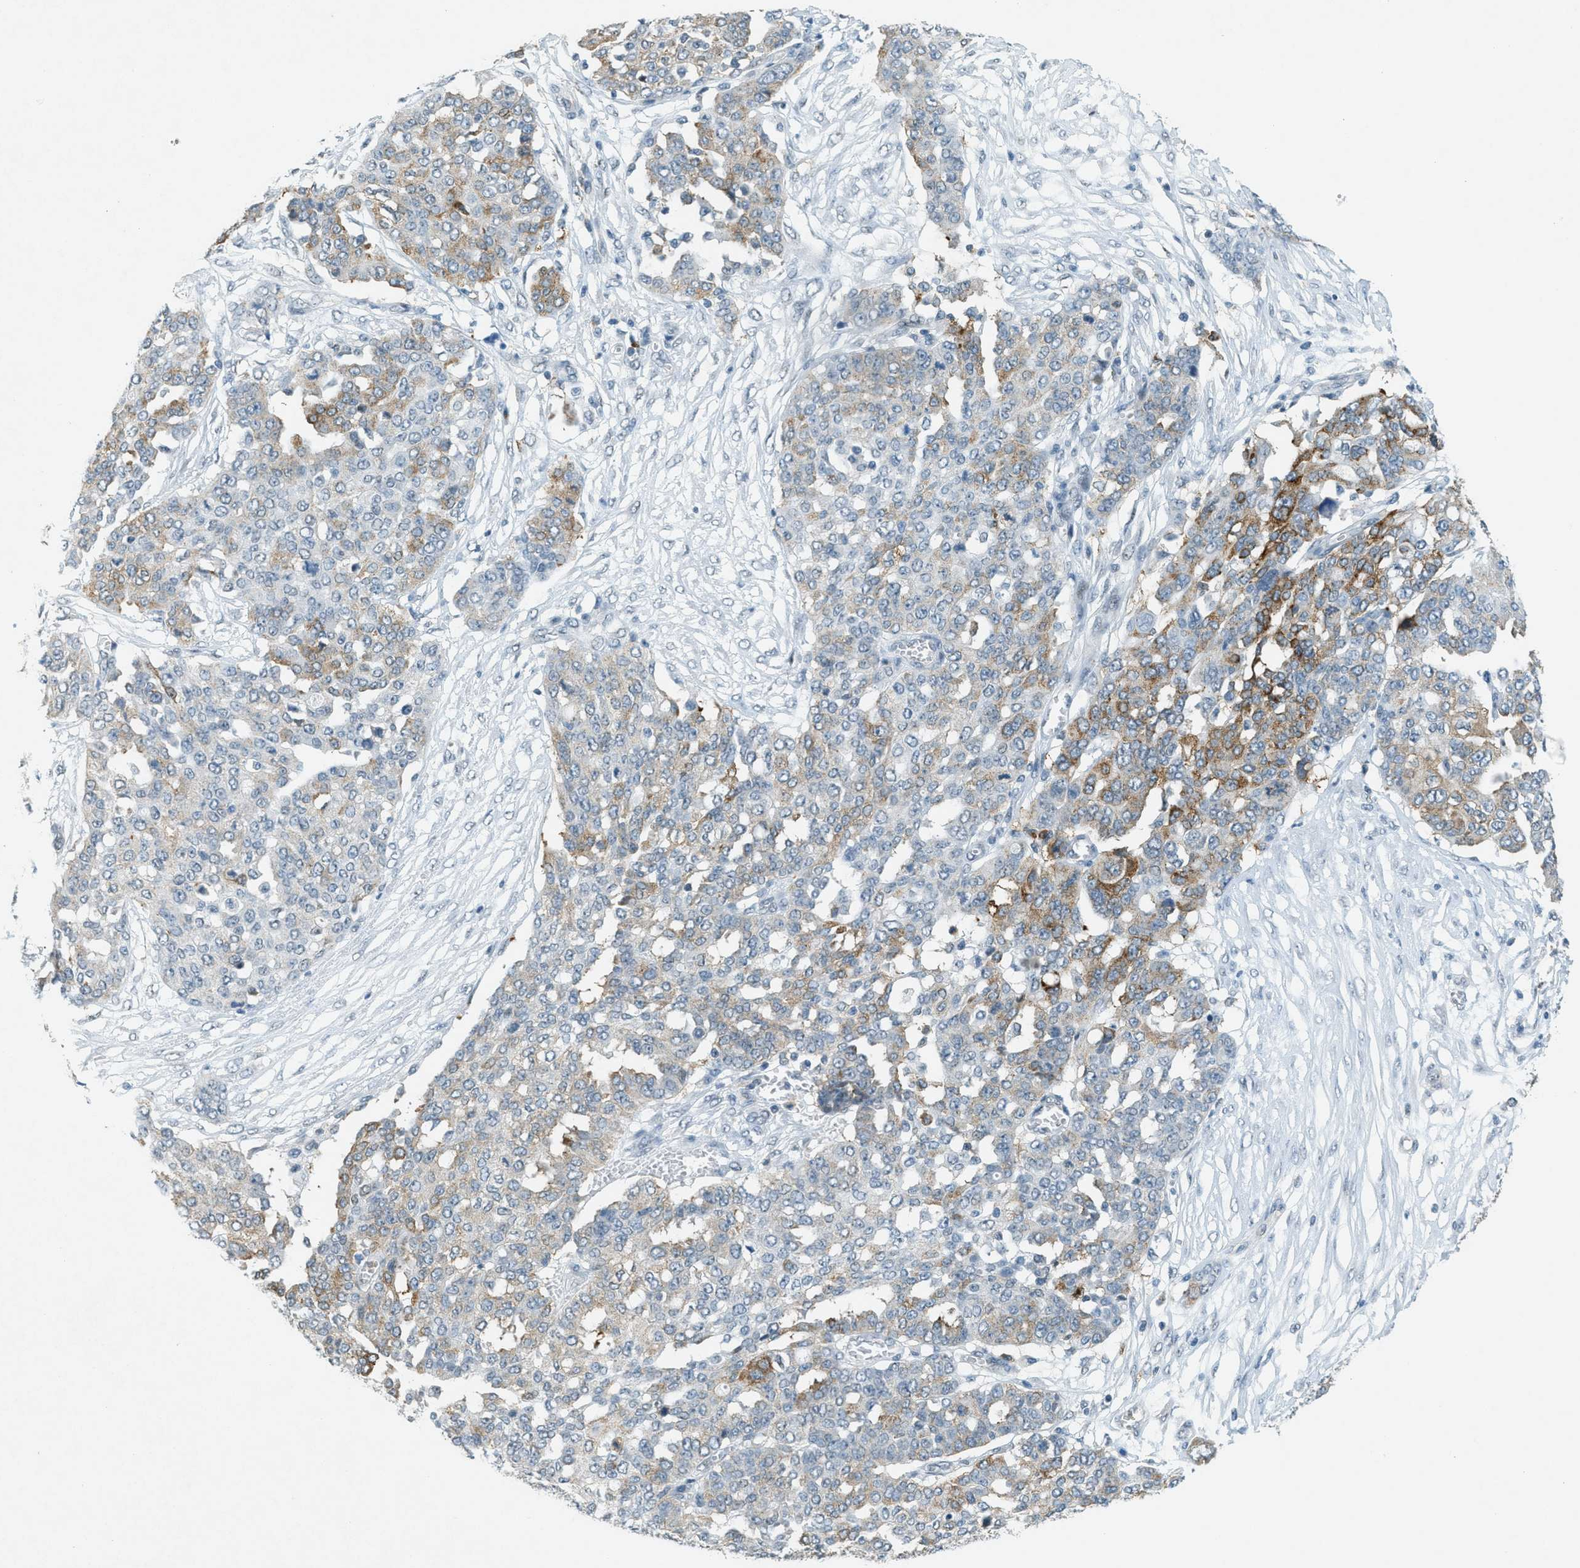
{"staining": {"intensity": "moderate", "quantity": "<25%", "location": "cytoplasmic/membranous"}, "tissue": "ovarian cancer", "cell_type": "Tumor cells", "image_type": "cancer", "snomed": [{"axis": "morphology", "description": "Cystadenocarcinoma, serous, NOS"}, {"axis": "topography", "description": "Soft tissue"}, {"axis": "topography", "description": "Ovary"}], "caption": "Moderate cytoplasmic/membranous staining is seen in about <25% of tumor cells in ovarian serous cystadenocarcinoma.", "gene": "FYN", "patient": {"sex": "female", "age": 57}}